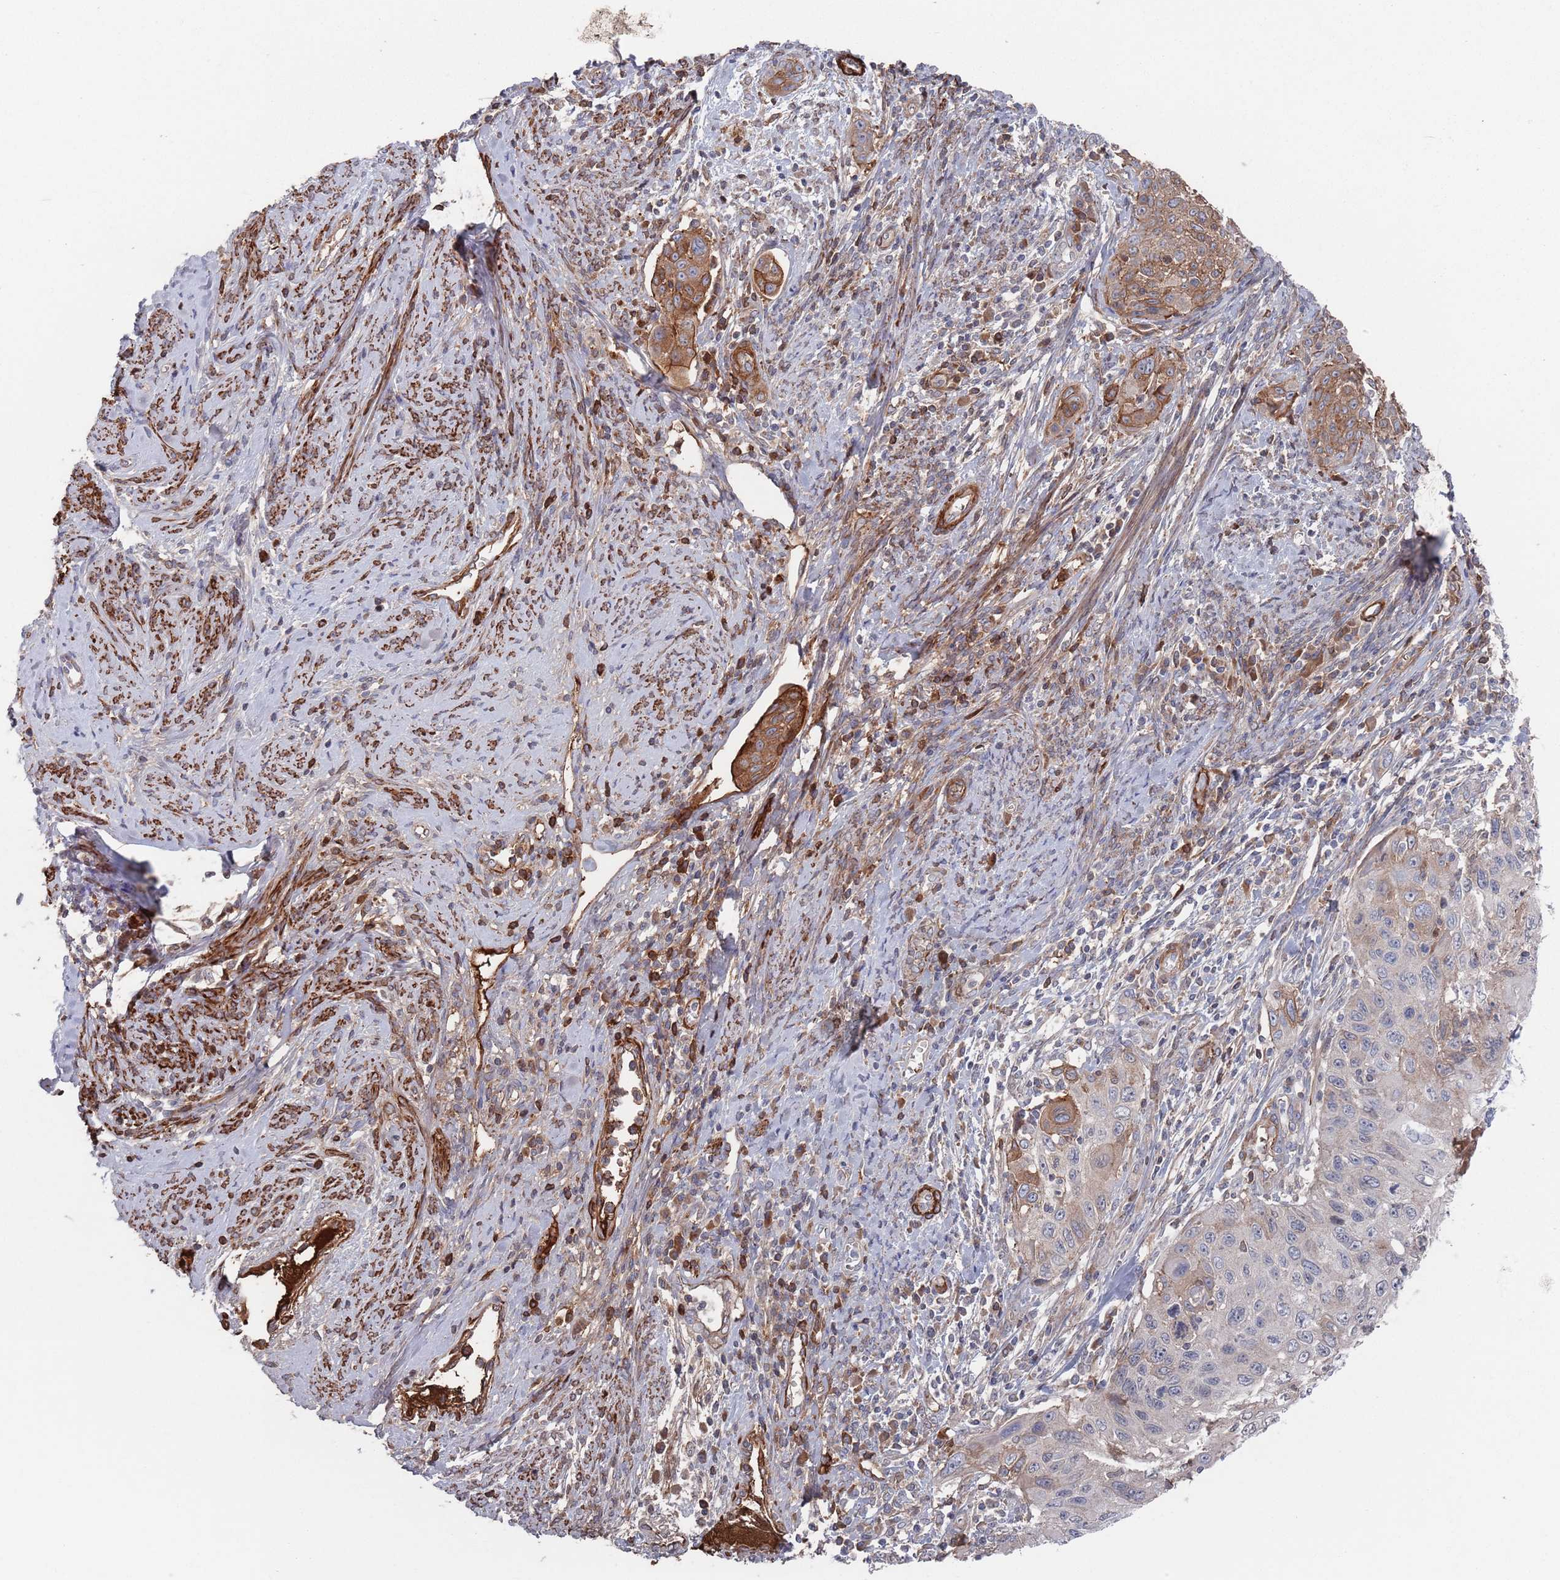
{"staining": {"intensity": "moderate", "quantity": "<25%", "location": "cytoplasmic/membranous"}, "tissue": "cervical cancer", "cell_type": "Tumor cells", "image_type": "cancer", "snomed": [{"axis": "morphology", "description": "Squamous cell carcinoma, NOS"}, {"axis": "topography", "description": "Cervix"}], "caption": "Cervical cancer (squamous cell carcinoma) stained for a protein displays moderate cytoplasmic/membranous positivity in tumor cells.", "gene": "PLEKHA4", "patient": {"sex": "female", "age": 70}}